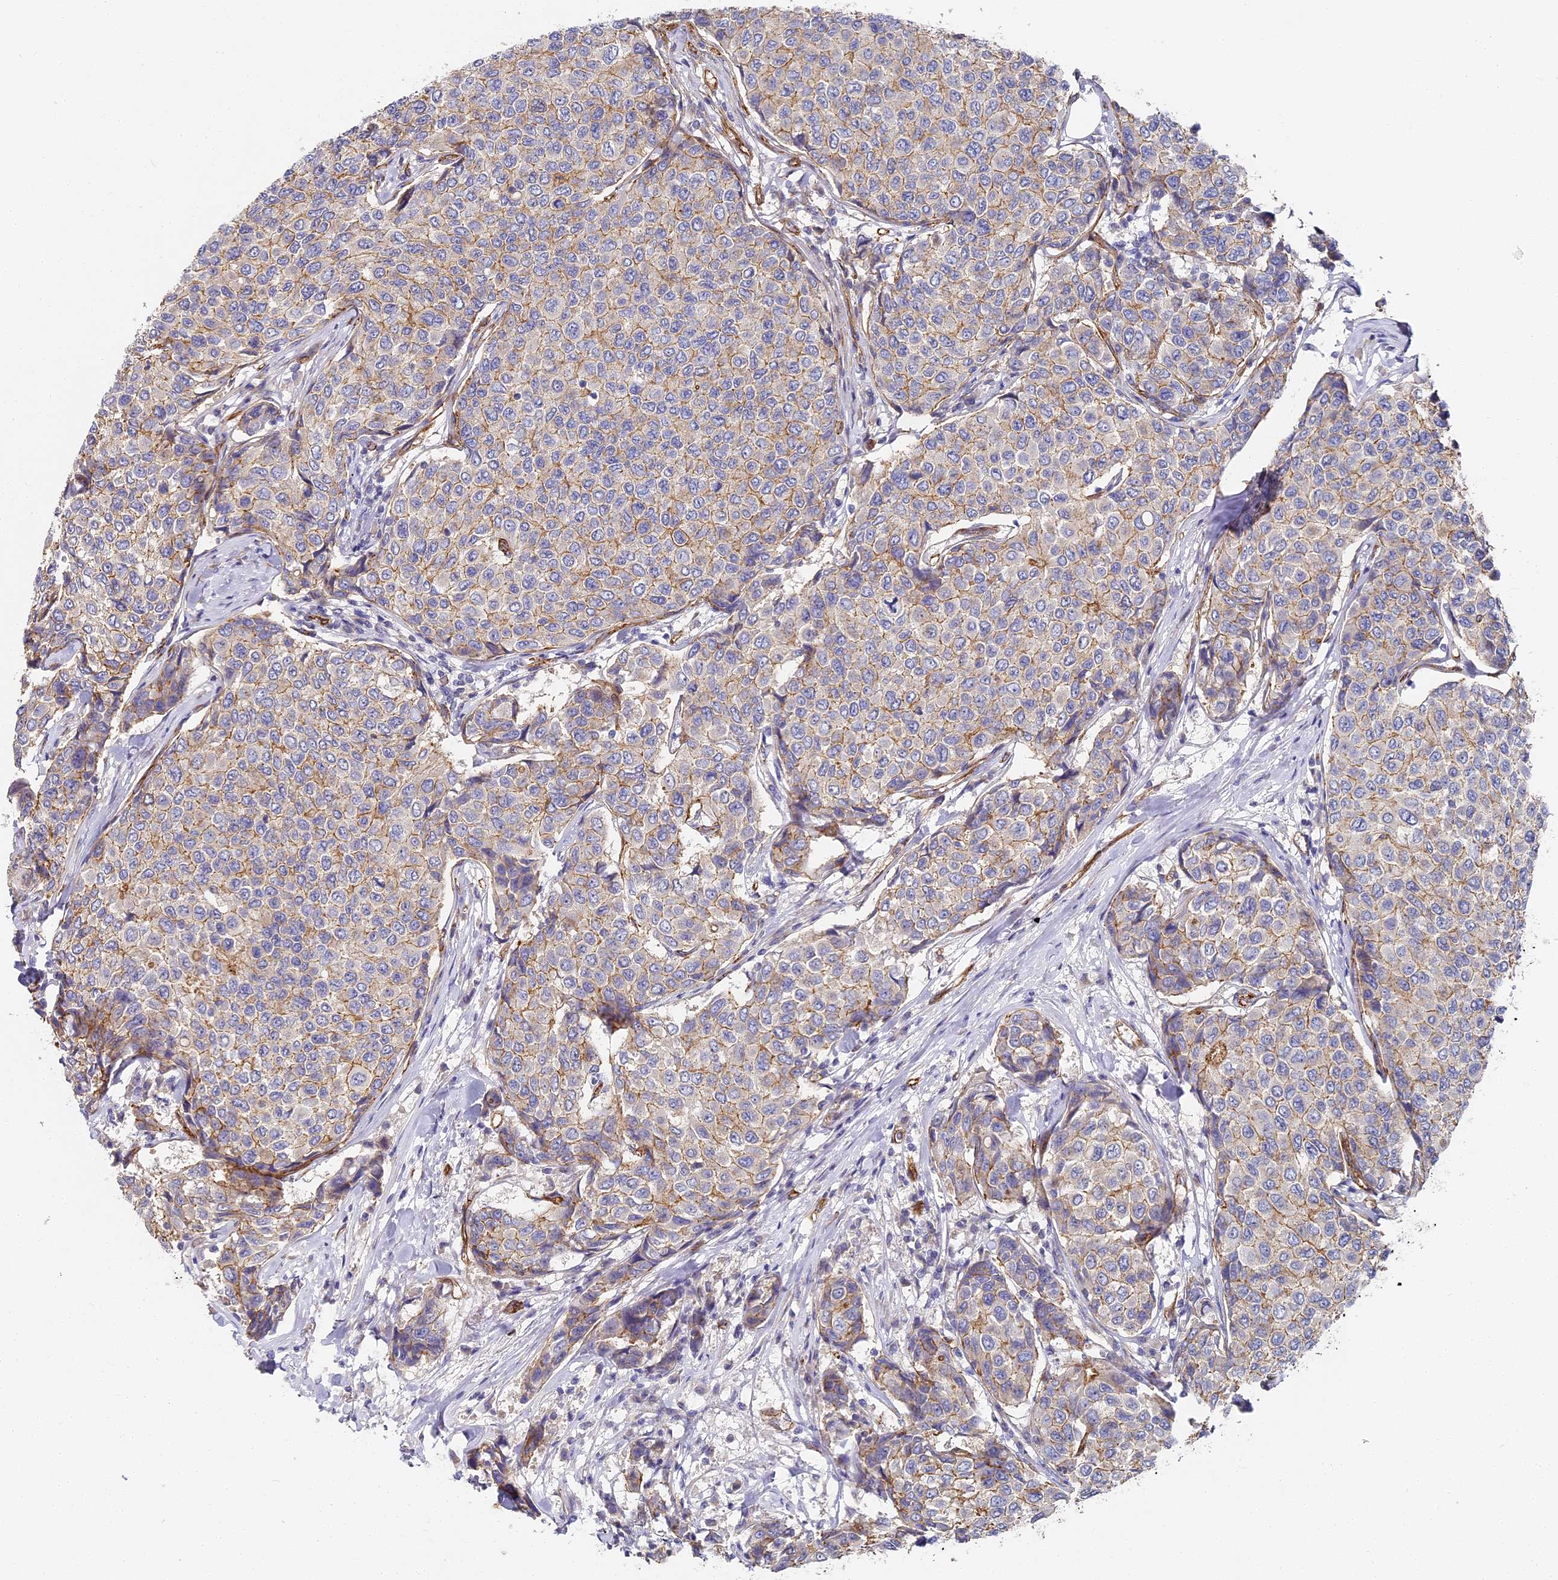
{"staining": {"intensity": "weak", "quantity": "<25%", "location": "cytoplasmic/membranous"}, "tissue": "breast cancer", "cell_type": "Tumor cells", "image_type": "cancer", "snomed": [{"axis": "morphology", "description": "Duct carcinoma"}, {"axis": "topography", "description": "Breast"}], "caption": "High power microscopy photomicrograph of an IHC micrograph of breast cancer, revealing no significant staining in tumor cells.", "gene": "CCDC30", "patient": {"sex": "female", "age": 55}}